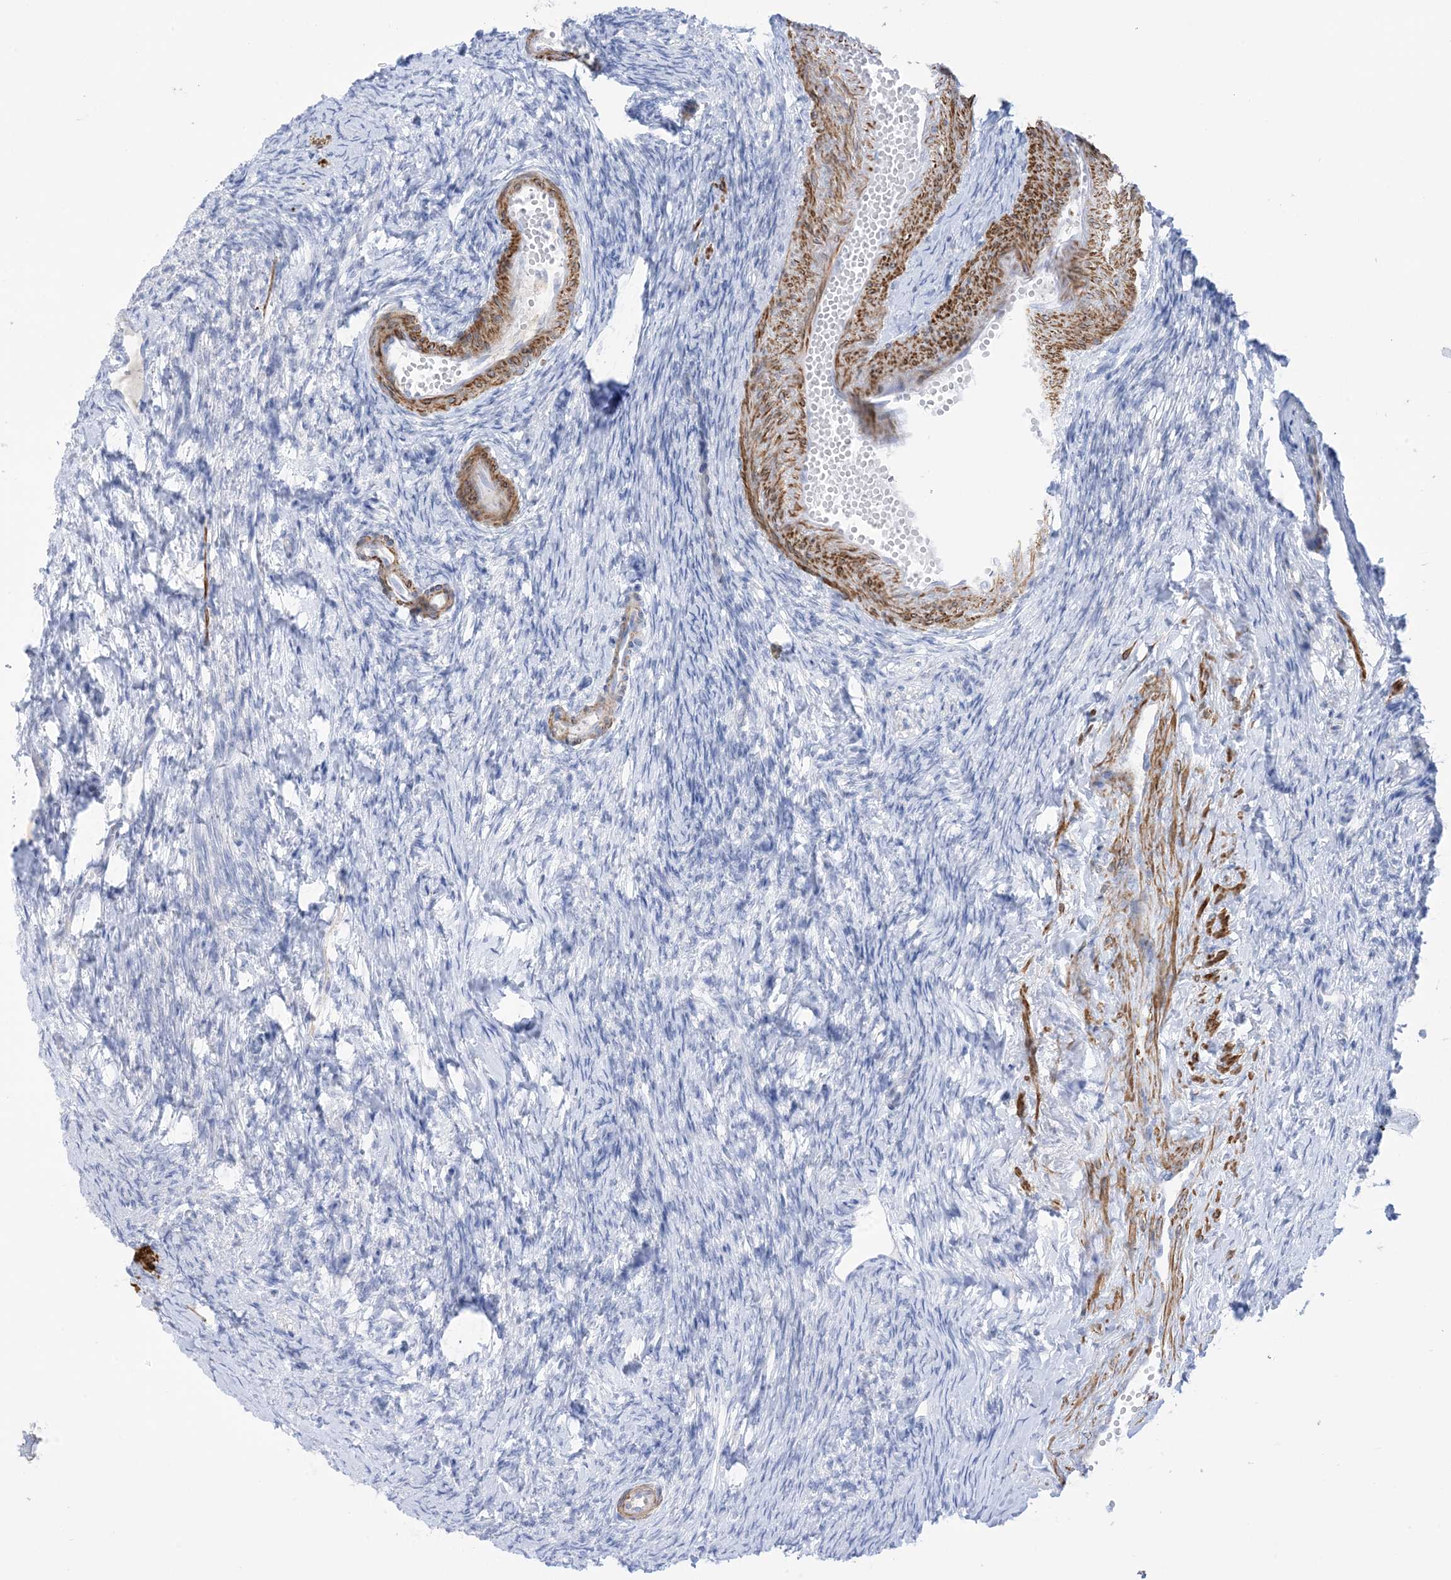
{"staining": {"intensity": "negative", "quantity": "none", "location": "none"}, "tissue": "ovary", "cell_type": "Ovarian stroma cells", "image_type": "normal", "snomed": [{"axis": "morphology", "description": "Normal tissue, NOS"}, {"axis": "morphology", "description": "Cyst, NOS"}, {"axis": "topography", "description": "Ovary"}], "caption": "High magnification brightfield microscopy of normal ovary stained with DAB (3,3'-diaminobenzidine) (brown) and counterstained with hematoxylin (blue): ovarian stroma cells show no significant staining. The staining was performed using DAB (3,3'-diaminobenzidine) to visualize the protein expression in brown, while the nuclei were stained in blue with hematoxylin (Magnification: 20x).", "gene": "MARS2", "patient": {"sex": "female", "age": 33}}